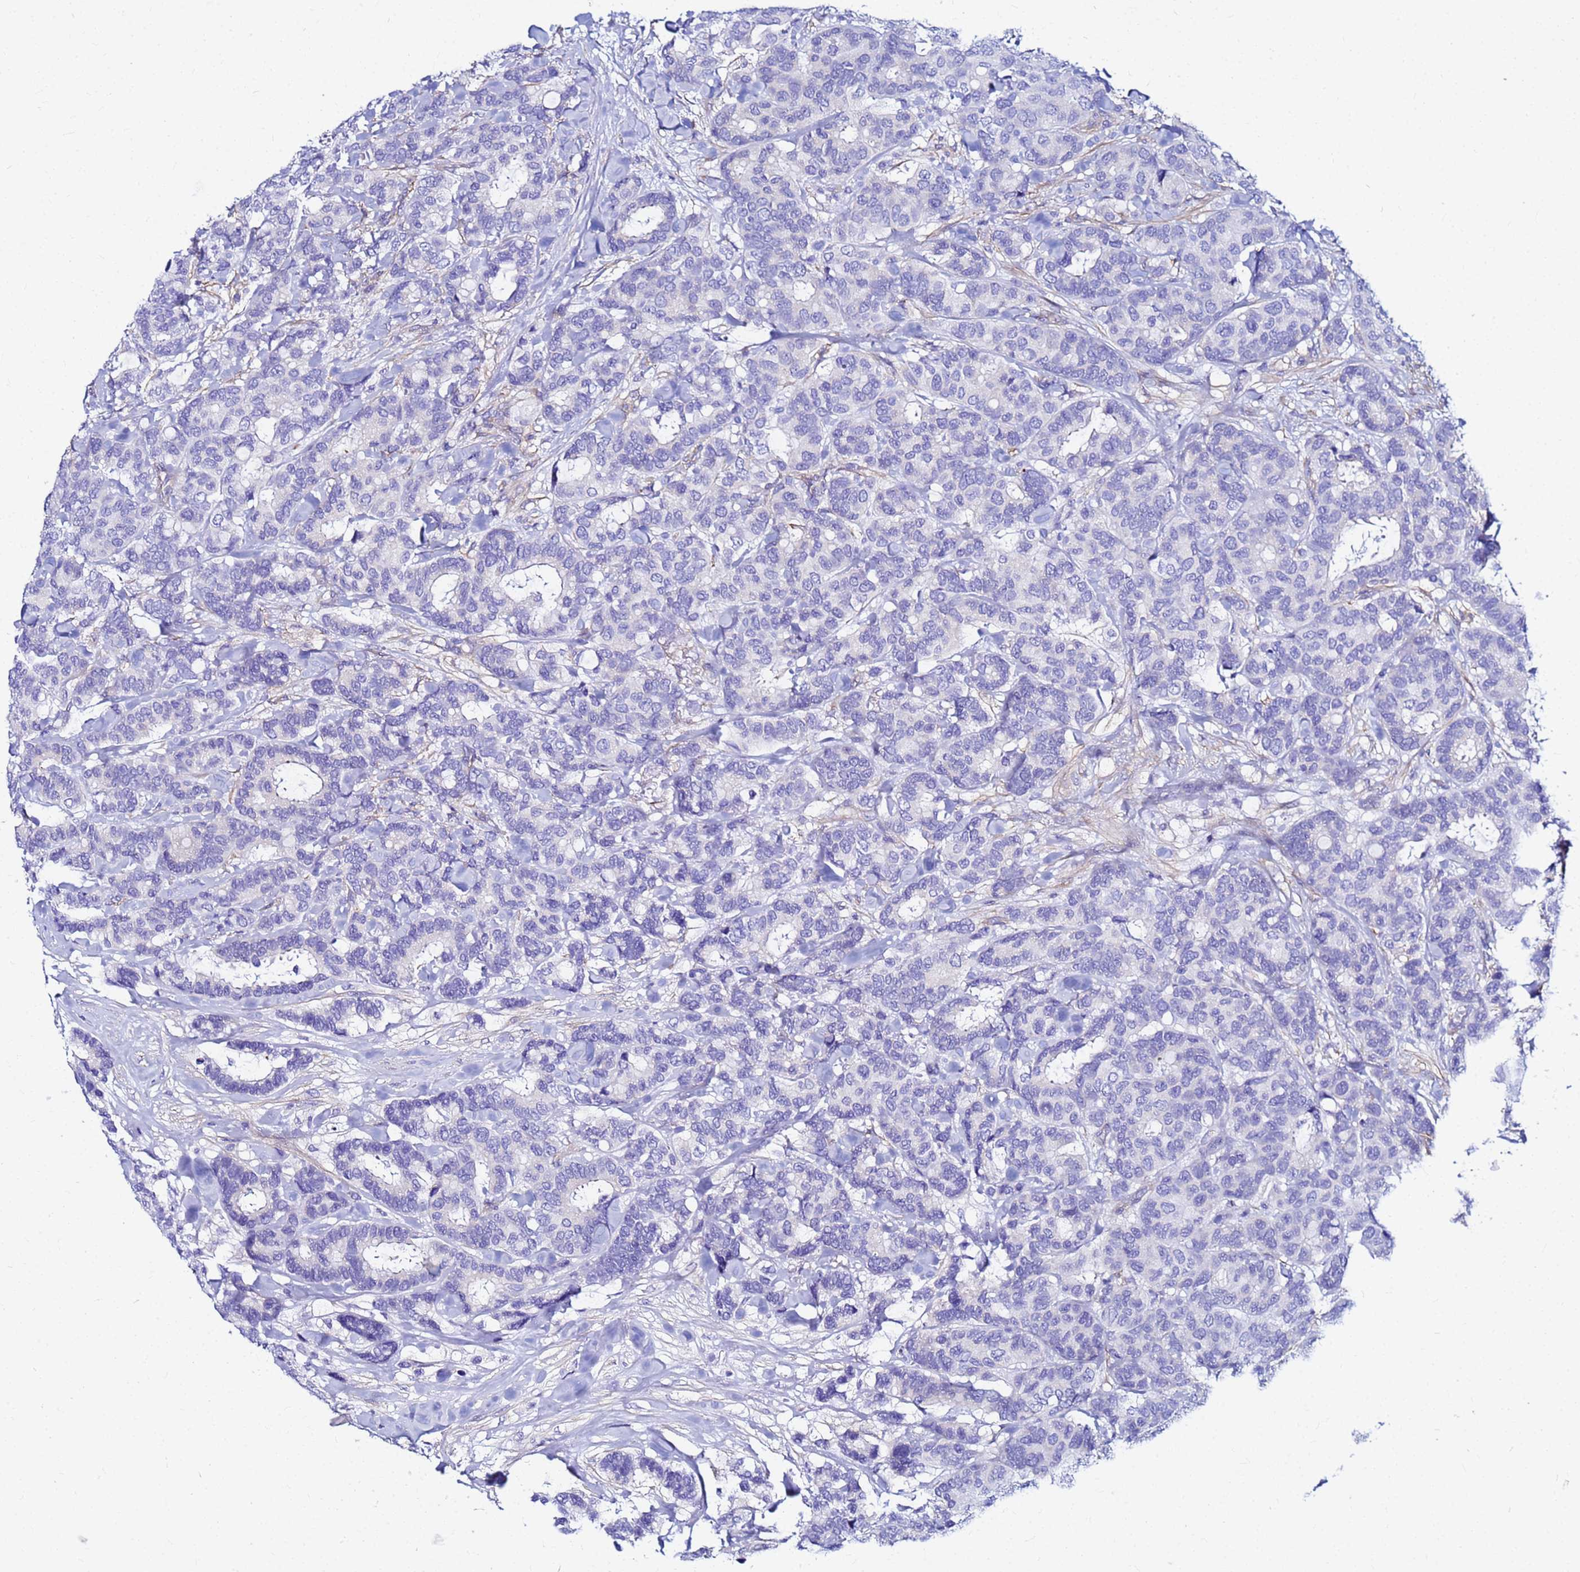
{"staining": {"intensity": "negative", "quantity": "none", "location": "none"}, "tissue": "breast cancer", "cell_type": "Tumor cells", "image_type": "cancer", "snomed": [{"axis": "morphology", "description": "Normal tissue, NOS"}, {"axis": "morphology", "description": "Duct carcinoma"}, {"axis": "topography", "description": "Breast"}], "caption": "This is an IHC photomicrograph of human invasive ductal carcinoma (breast). There is no expression in tumor cells.", "gene": "JRKL", "patient": {"sex": "female", "age": 87}}